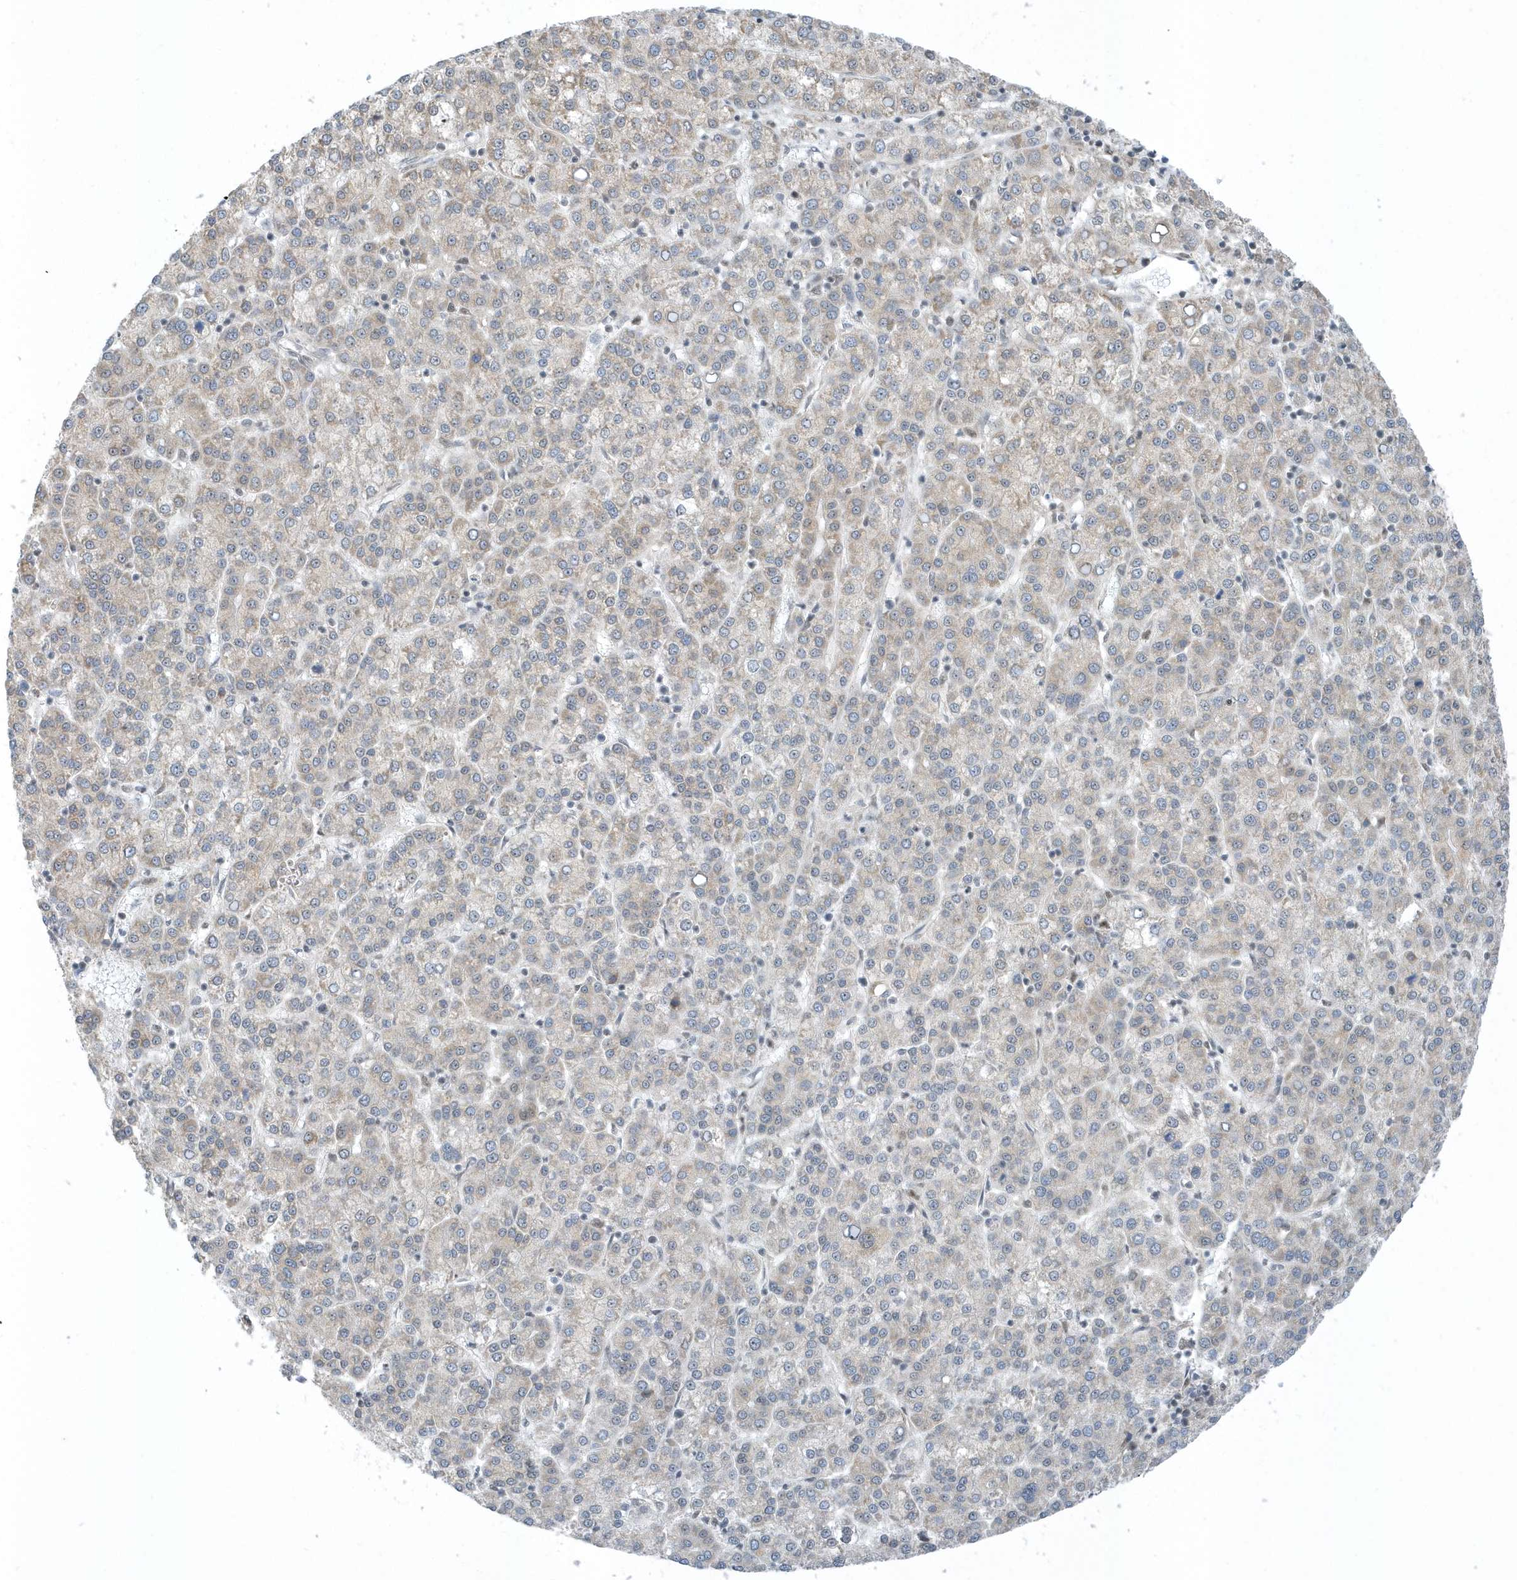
{"staining": {"intensity": "weak", "quantity": "<25%", "location": "cytoplasmic/membranous"}, "tissue": "liver cancer", "cell_type": "Tumor cells", "image_type": "cancer", "snomed": [{"axis": "morphology", "description": "Carcinoma, Hepatocellular, NOS"}, {"axis": "topography", "description": "Liver"}], "caption": "A photomicrograph of hepatocellular carcinoma (liver) stained for a protein demonstrates no brown staining in tumor cells. Nuclei are stained in blue.", "gene": "ZNF740", "patient": {"sex": "female", "age": 58}}